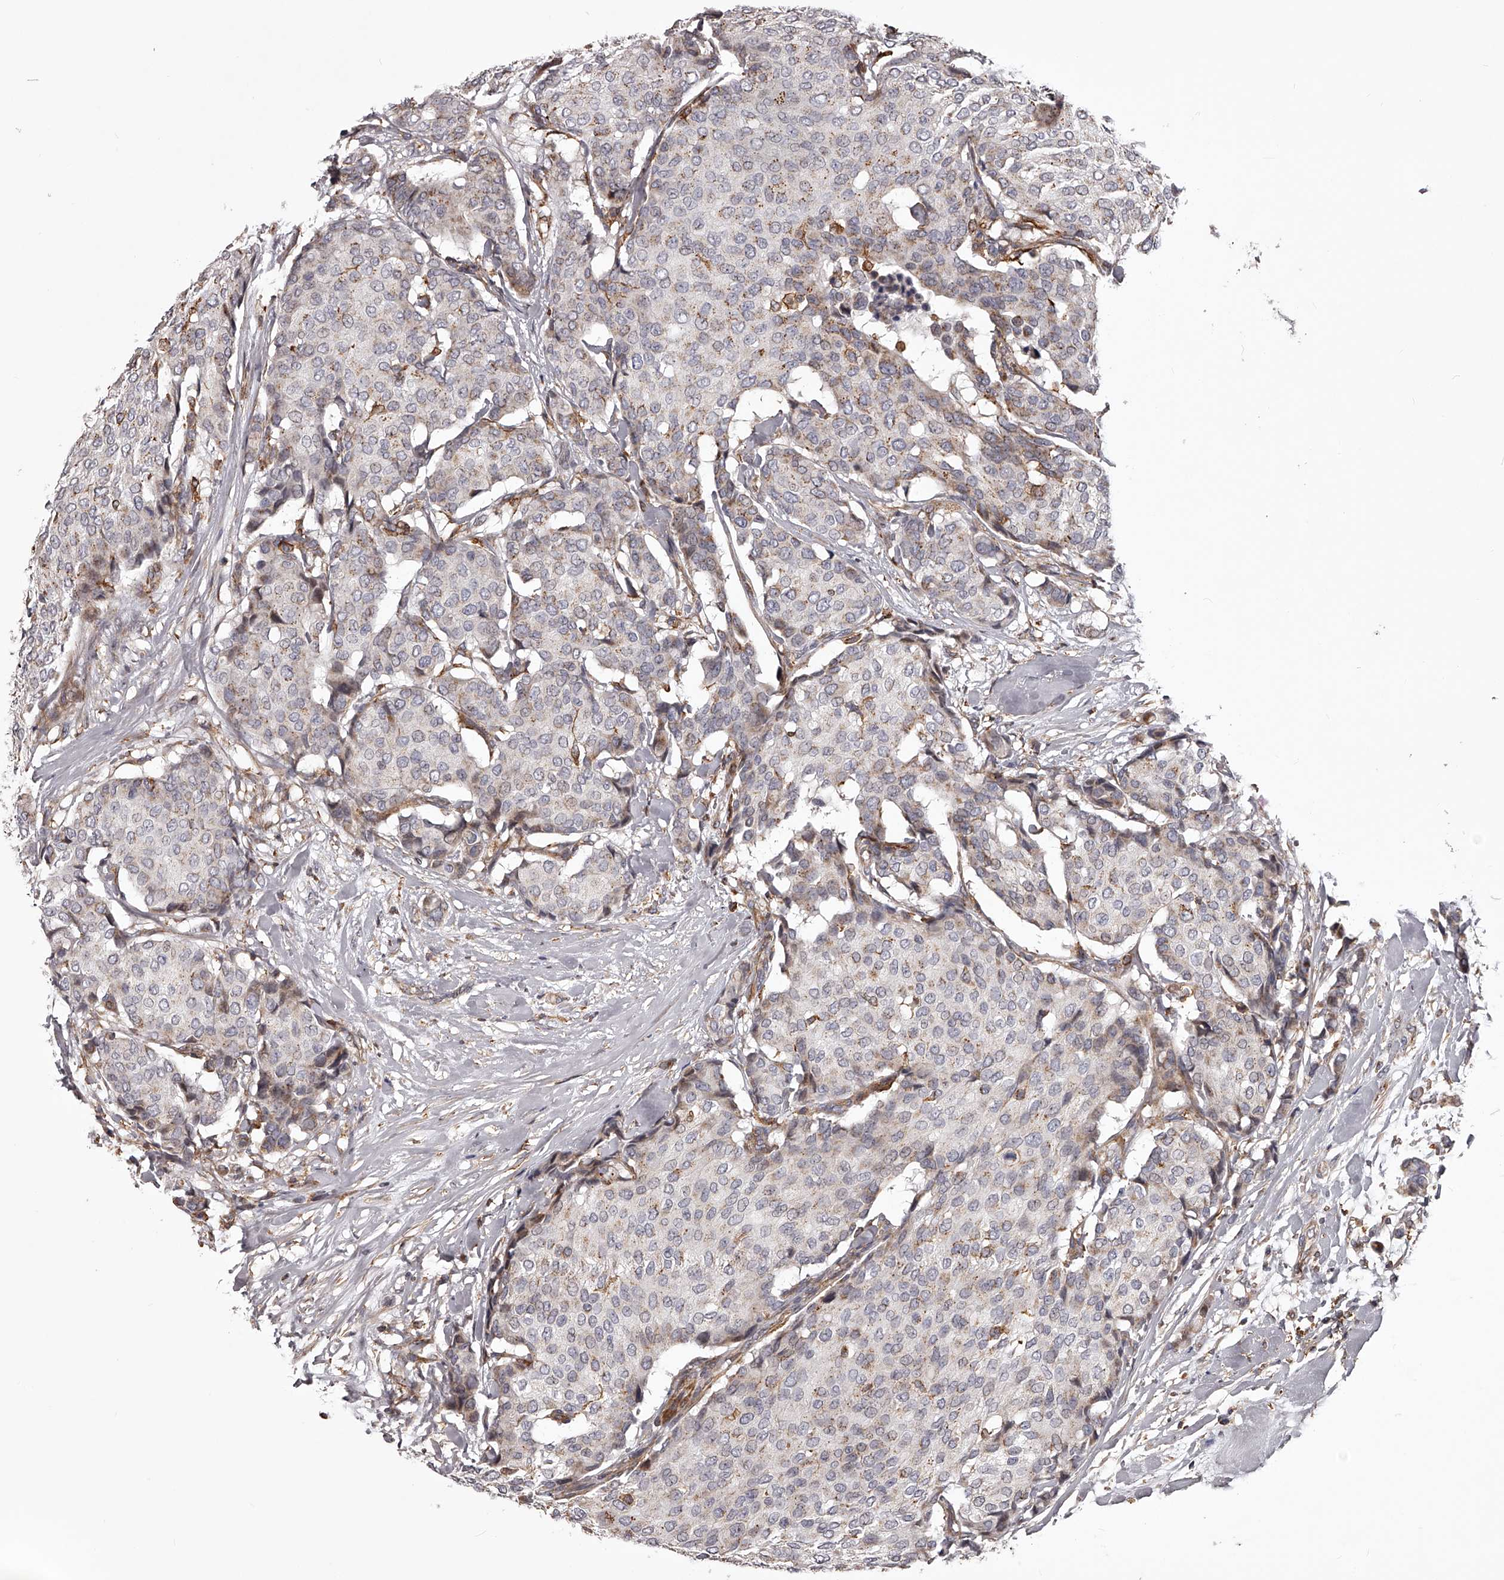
{"staining": {"intensity": "moderate", "quantity": "<25%", "location": "cytoplasmic/membranous"}, "tissue": "breast cancer", "cell_type": "Tumor cells", "image_type": "cancer", "snomed": [{"axis": "morphology", "description": "Duct carcinoma"}, {"axis": "topography", "description": "Breast"}], "caption": "Moderate cytoplasmic/membranous protein expression is identified in approximately <25% of tumor cells in breast cancer. (Stains: DAB (3,3'-diaminobenzidine) in brown, nuclei in blue, Microscopy: brightfield microscopy at high magnification).", "gene": "RRP36", "patient": {"sex": "female", "age": 75}}